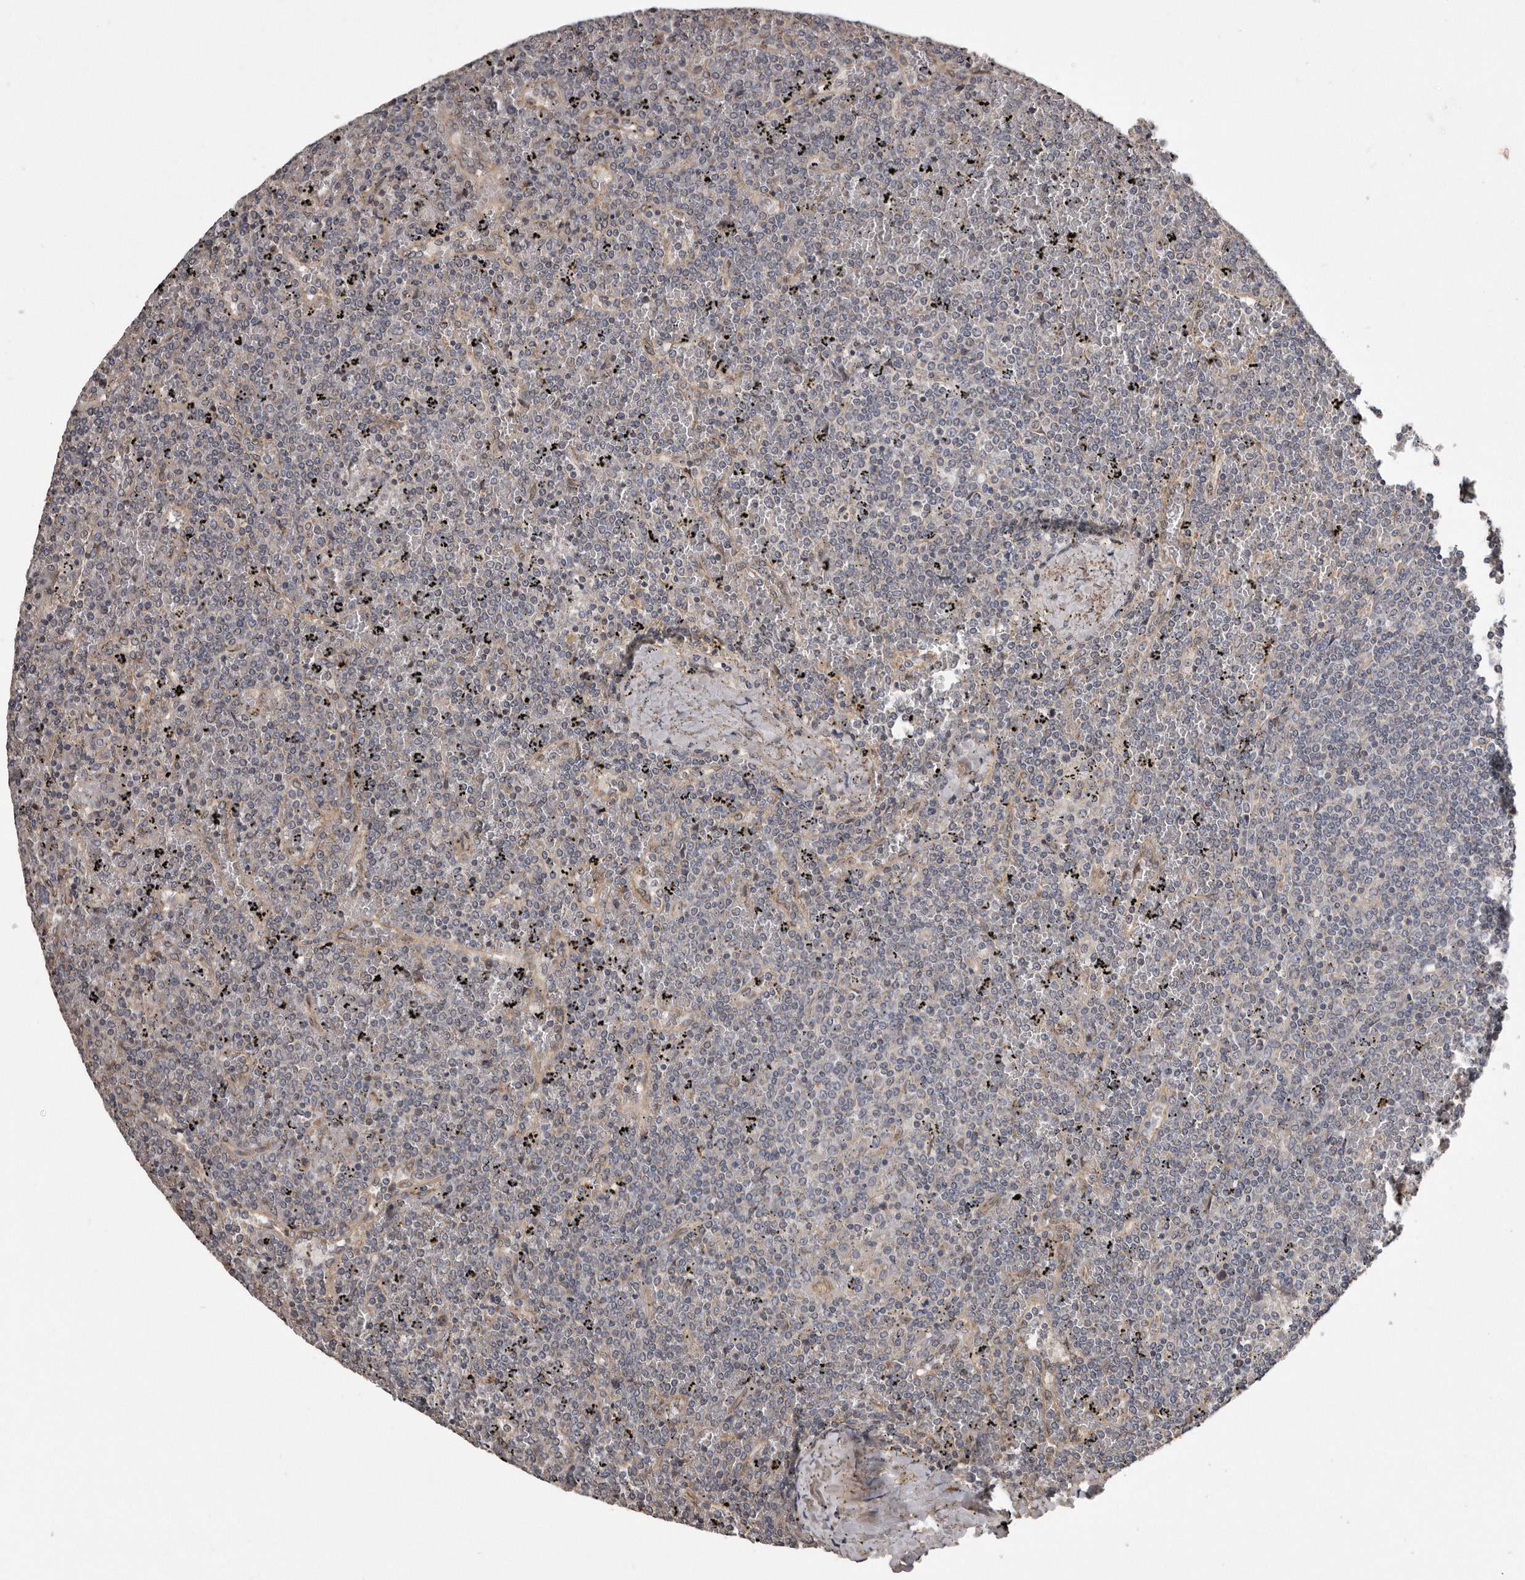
{"staining": {"intensity": "negative", "quantity": "none", "location": "none"}, "tissue": "lymphoma", "cell_type": "Tumor cells", "image_type": "cancer", "snomed": [{"axis": "morphology", "description": "Malignant lymphoma, non-Hodgkin's type, Low grade"}, {"axis": "topography", "description": "Spleen"}], "caption": "Immunohistochemistry of malignant lymphoma, non-Hodgkin's type (low-grade) displays no positivity in tumor cells.", "gene": "ARMCX1", "patient": {"sex": "female", "age": 19}}